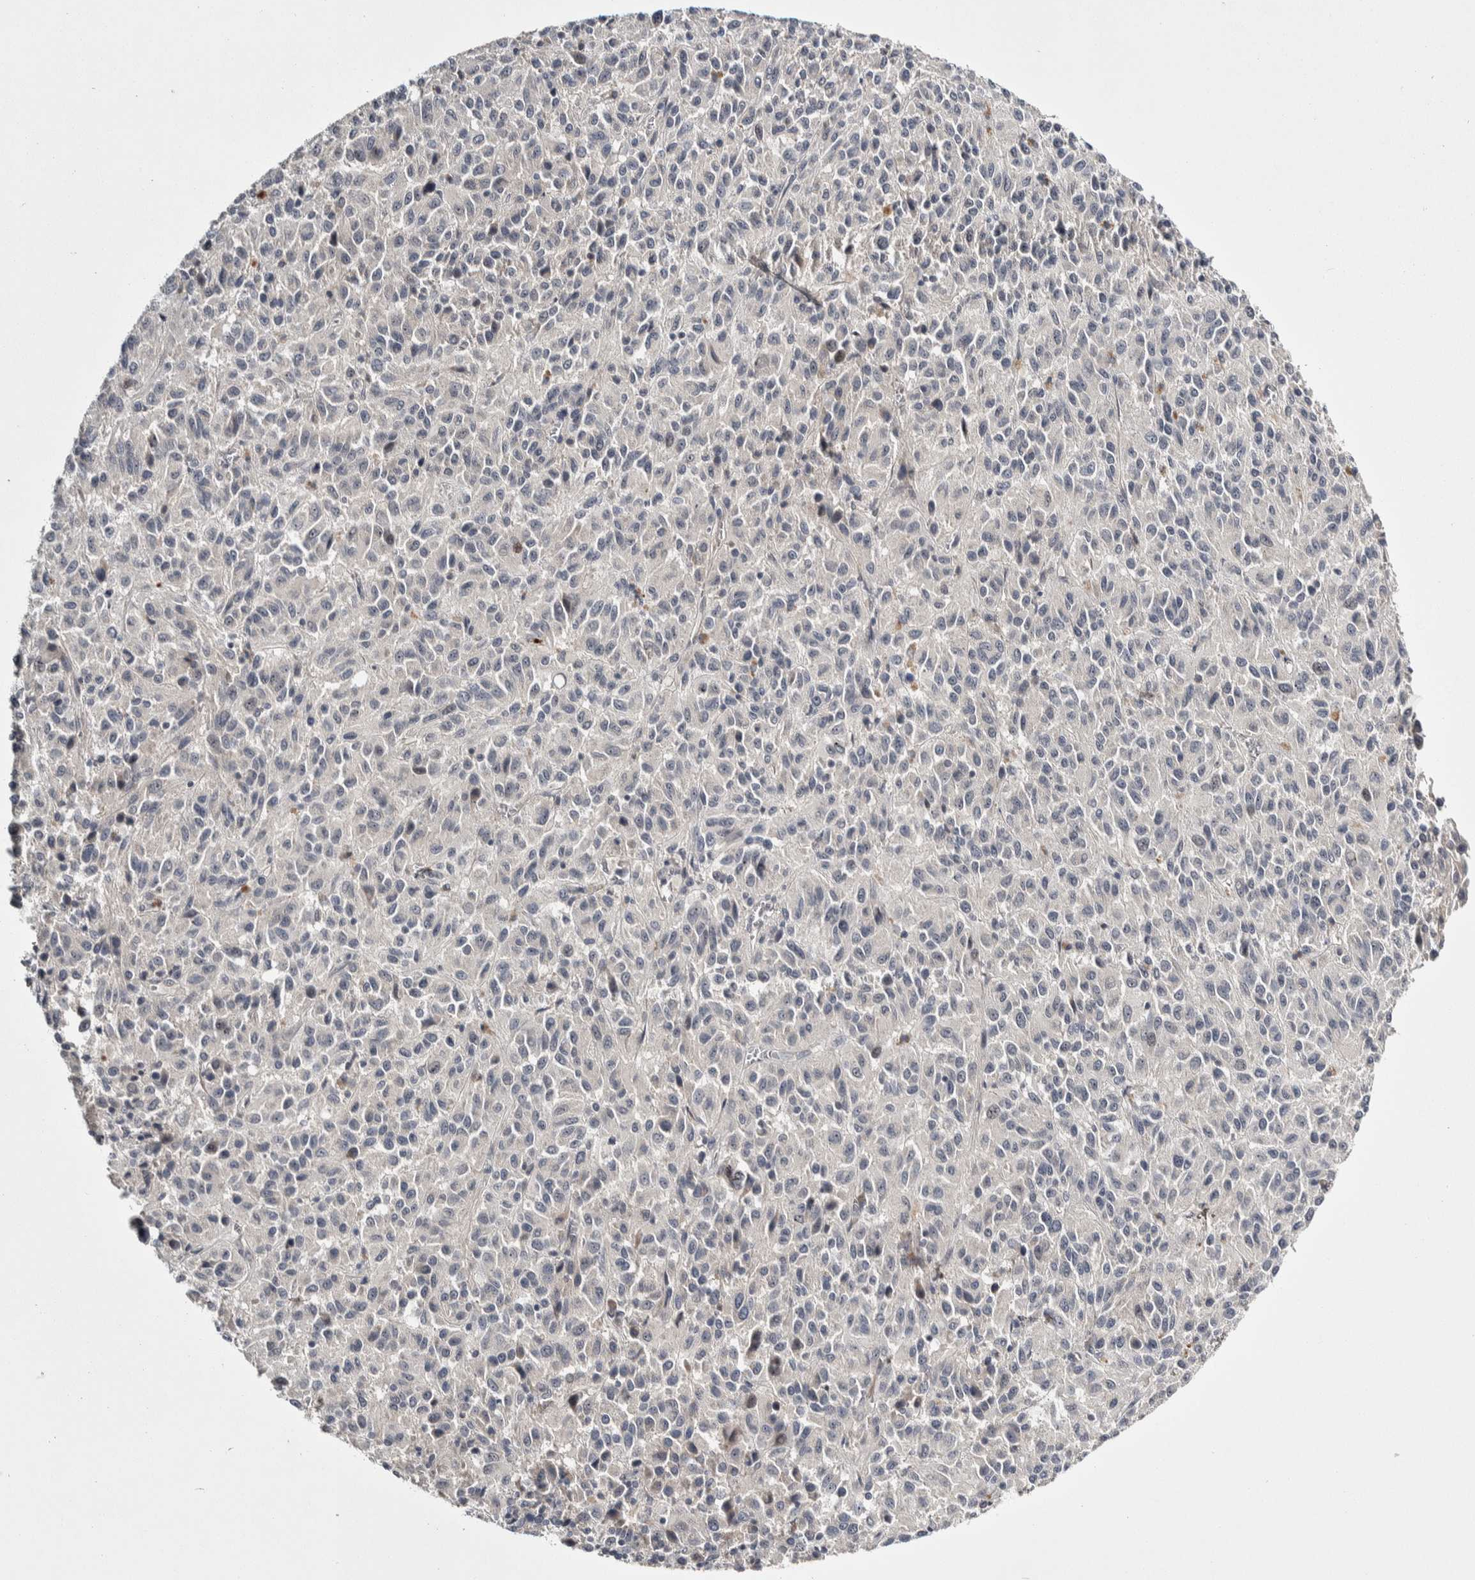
{"staining": {"intensity": "negative", "quantity": "none", "location": "none"}, "tissue": "melanoma", "cell_type": "Tumor cells", "image_type": "cancer", "snomed": [{"axis": "morphology", "description": "Malignant melanoma, Metastatic site"}, {"axis": "topography", "description": "Lung"}], "caption": "Tumor cells are negative for brown protein staining in malignant melanoma (metastatic site).", "gene": "ASPN", "patient": {"sex": "male", "age": 64}}